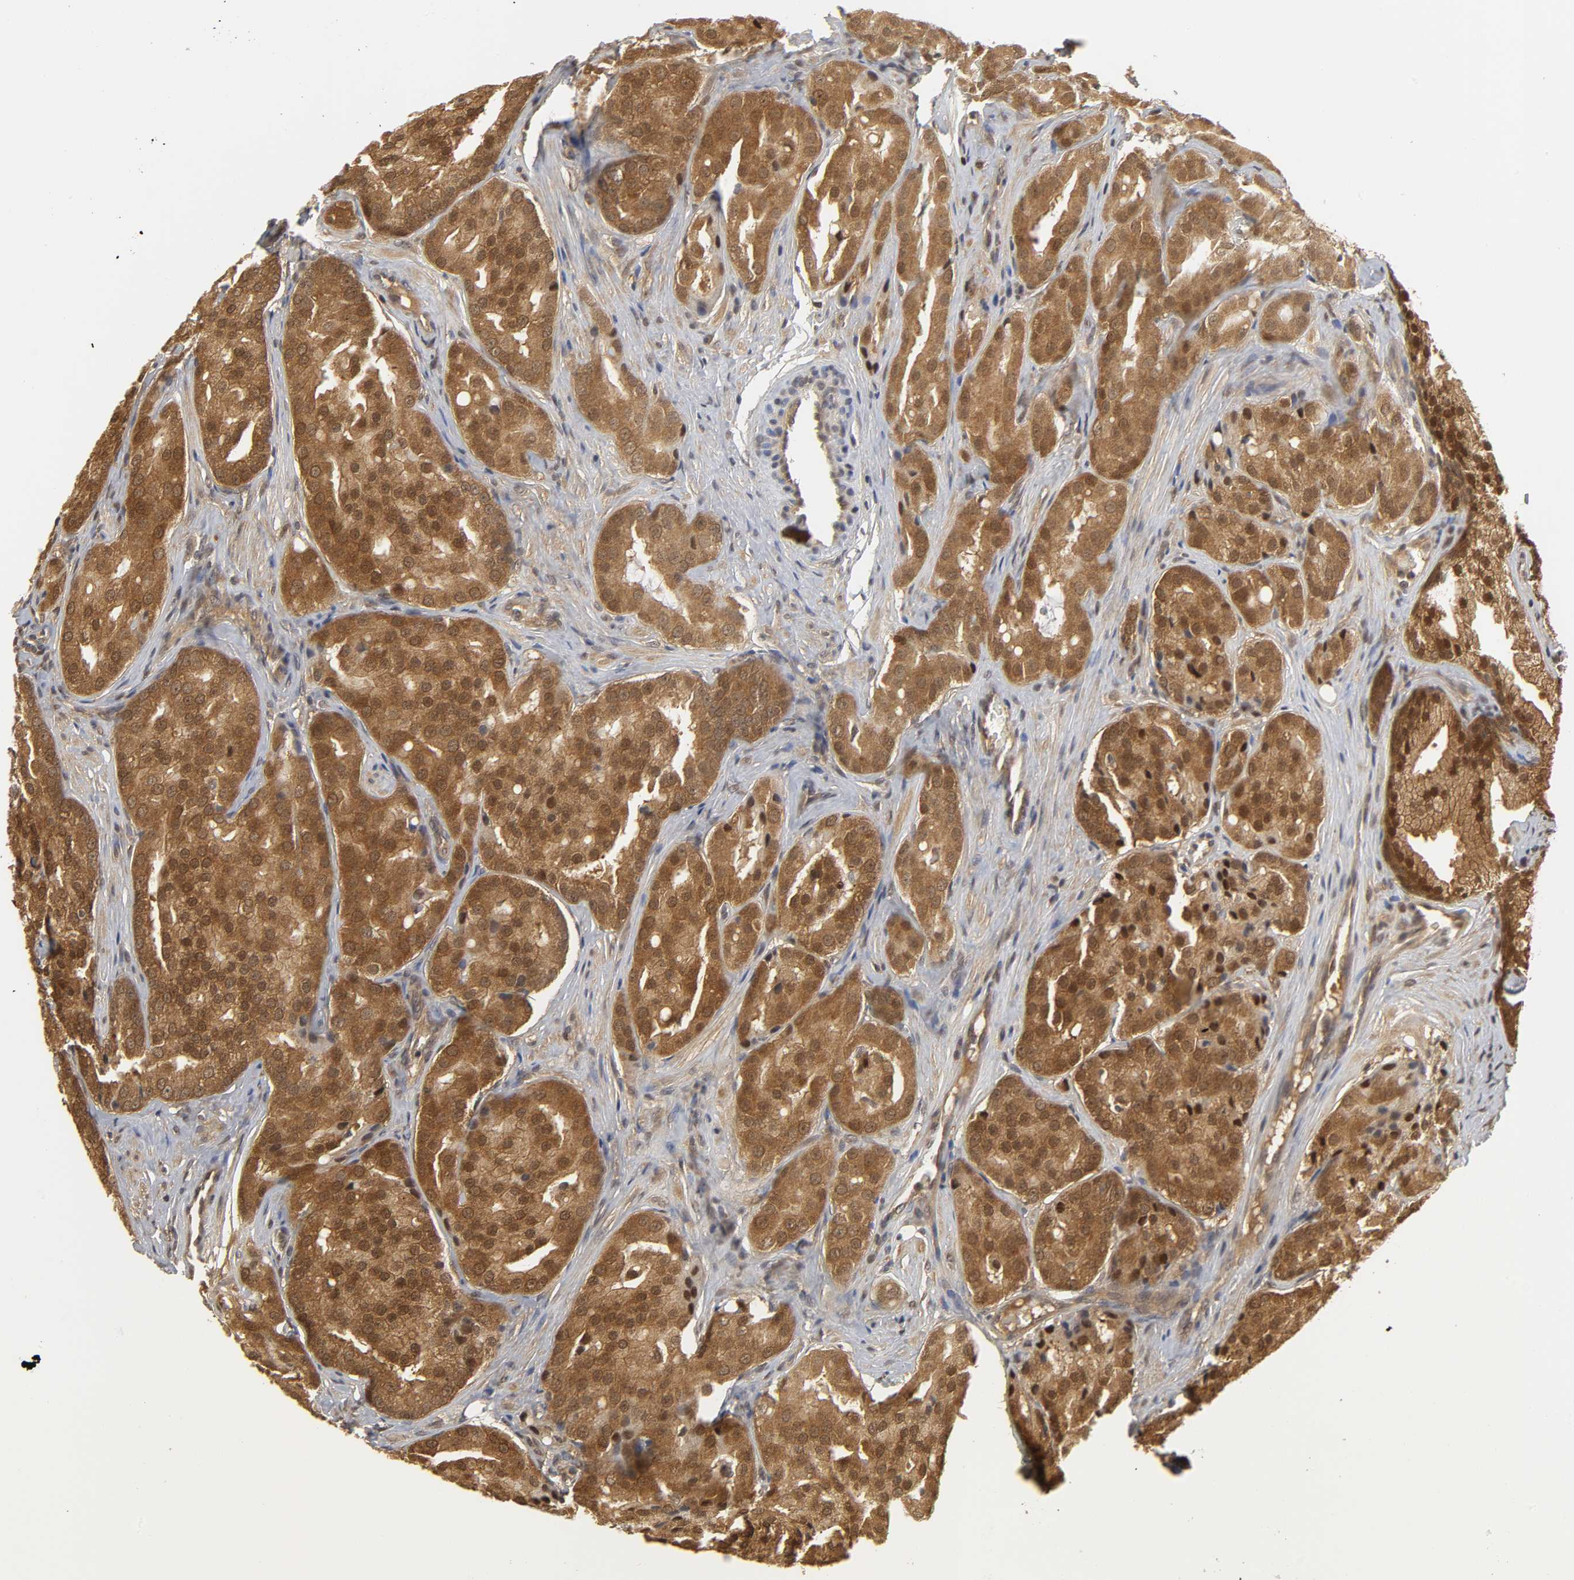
{"staining": {"intensity": "strong", "quantity": ">75%", "location": "cytoplasmic/membranous,nuclear"}, "tissue": "prostate cancer", "cell_type": "Tumor cells", "image_type": "cancer", "snomed": [{"axis": "morphology", "description": "Adenocarcinoma, High grade"}, {"axis": "topography", "description": "Prostate"}], "caption": "The immunohistochemical stain labels strong cytoplasmic/membranous and nuclear expression in tumor cells of high-grade adenocarcinoma (prostate) tissue.", "gene": "PARK7", "patient": {"sex": "male", "age": 64}}